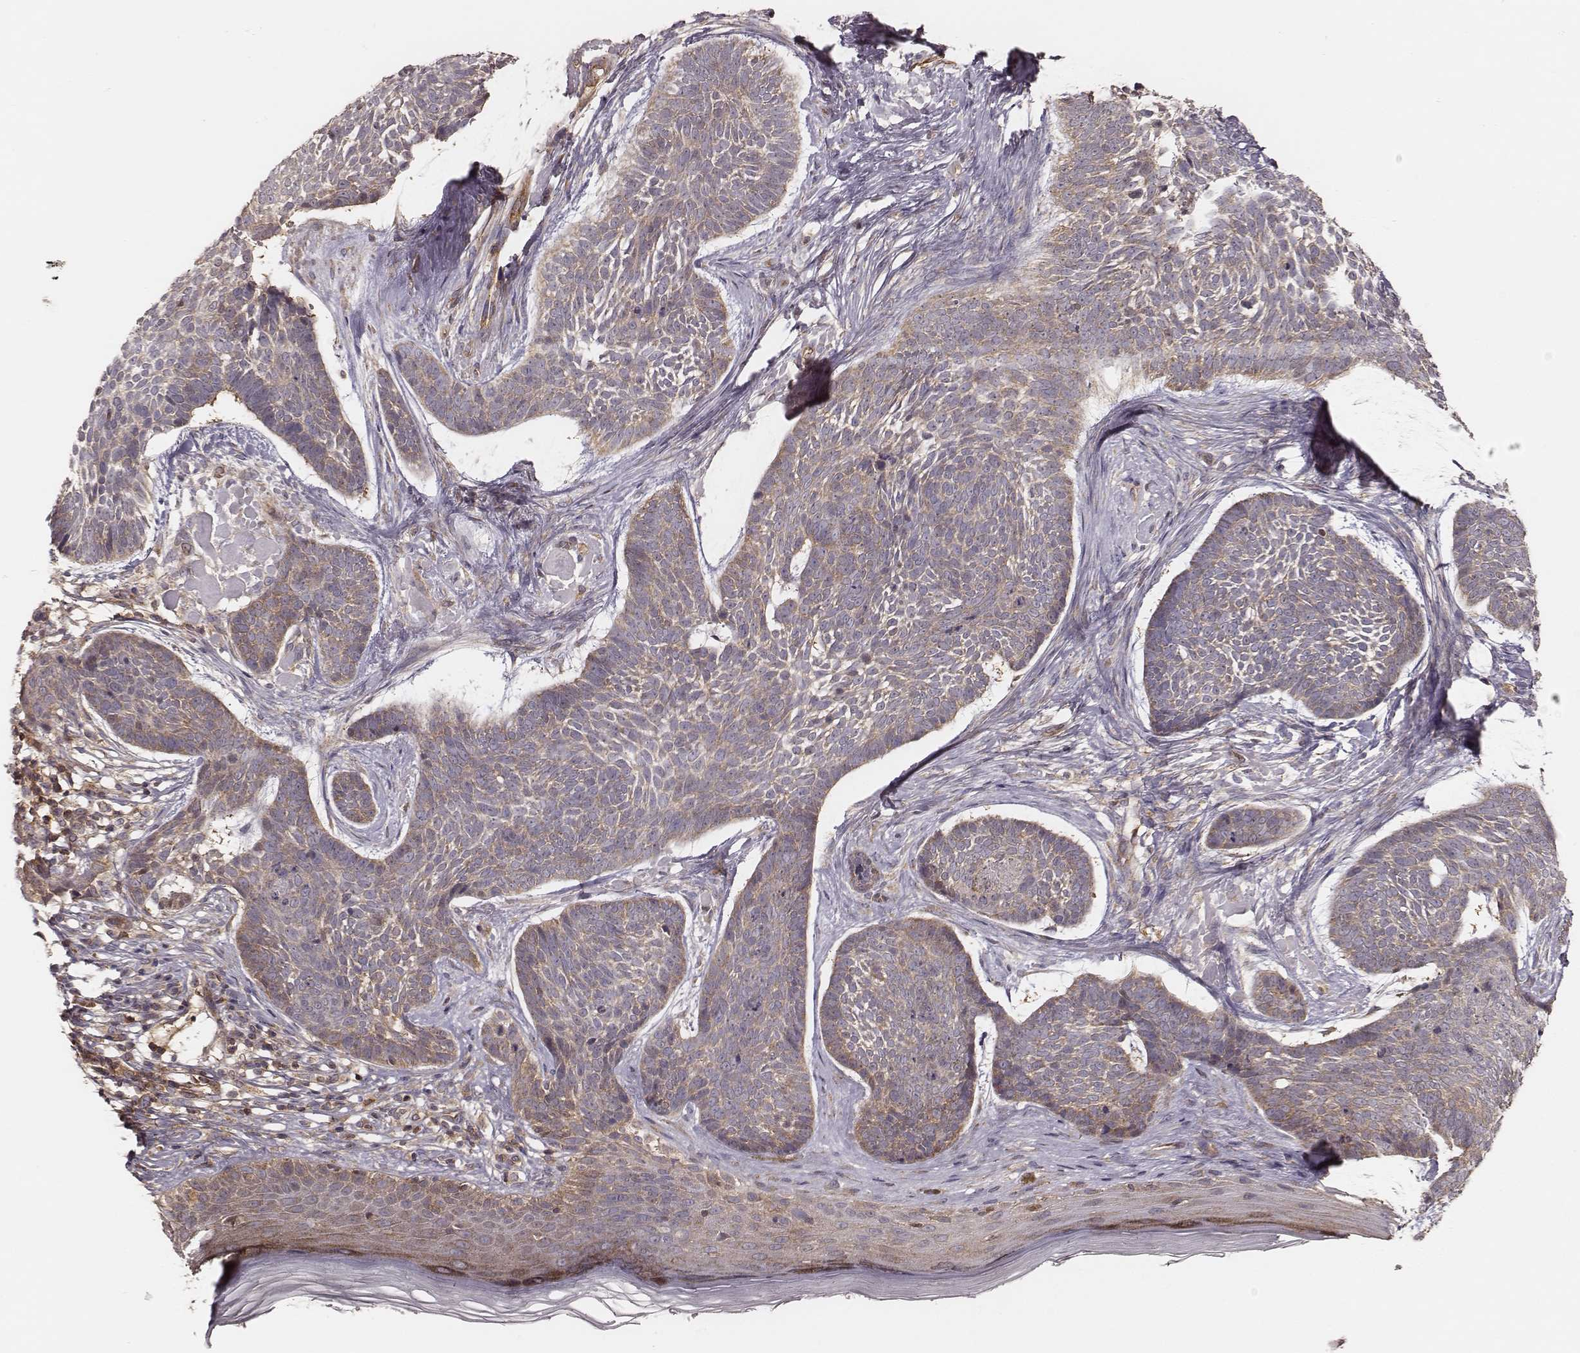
{"staining": {"intensity": "weak", "quantity": ">75%", "location": "cytoplasmic/membranous"}, "tissue": "skin cancer", "cell_type": "Tumor cells", "image_type": "cancer", "snomed": [{"axis": "morphology", "description": "Basal cell carcinoma"}, {"axis": "topography", "description": "Skin"}], "caption": "Weak cytoplasmic/membranous positivity is identified in about >75% of tumor cells in skin cancer.", "gene": "CARS1", "patient": {"sex": "male", "age": 85}}